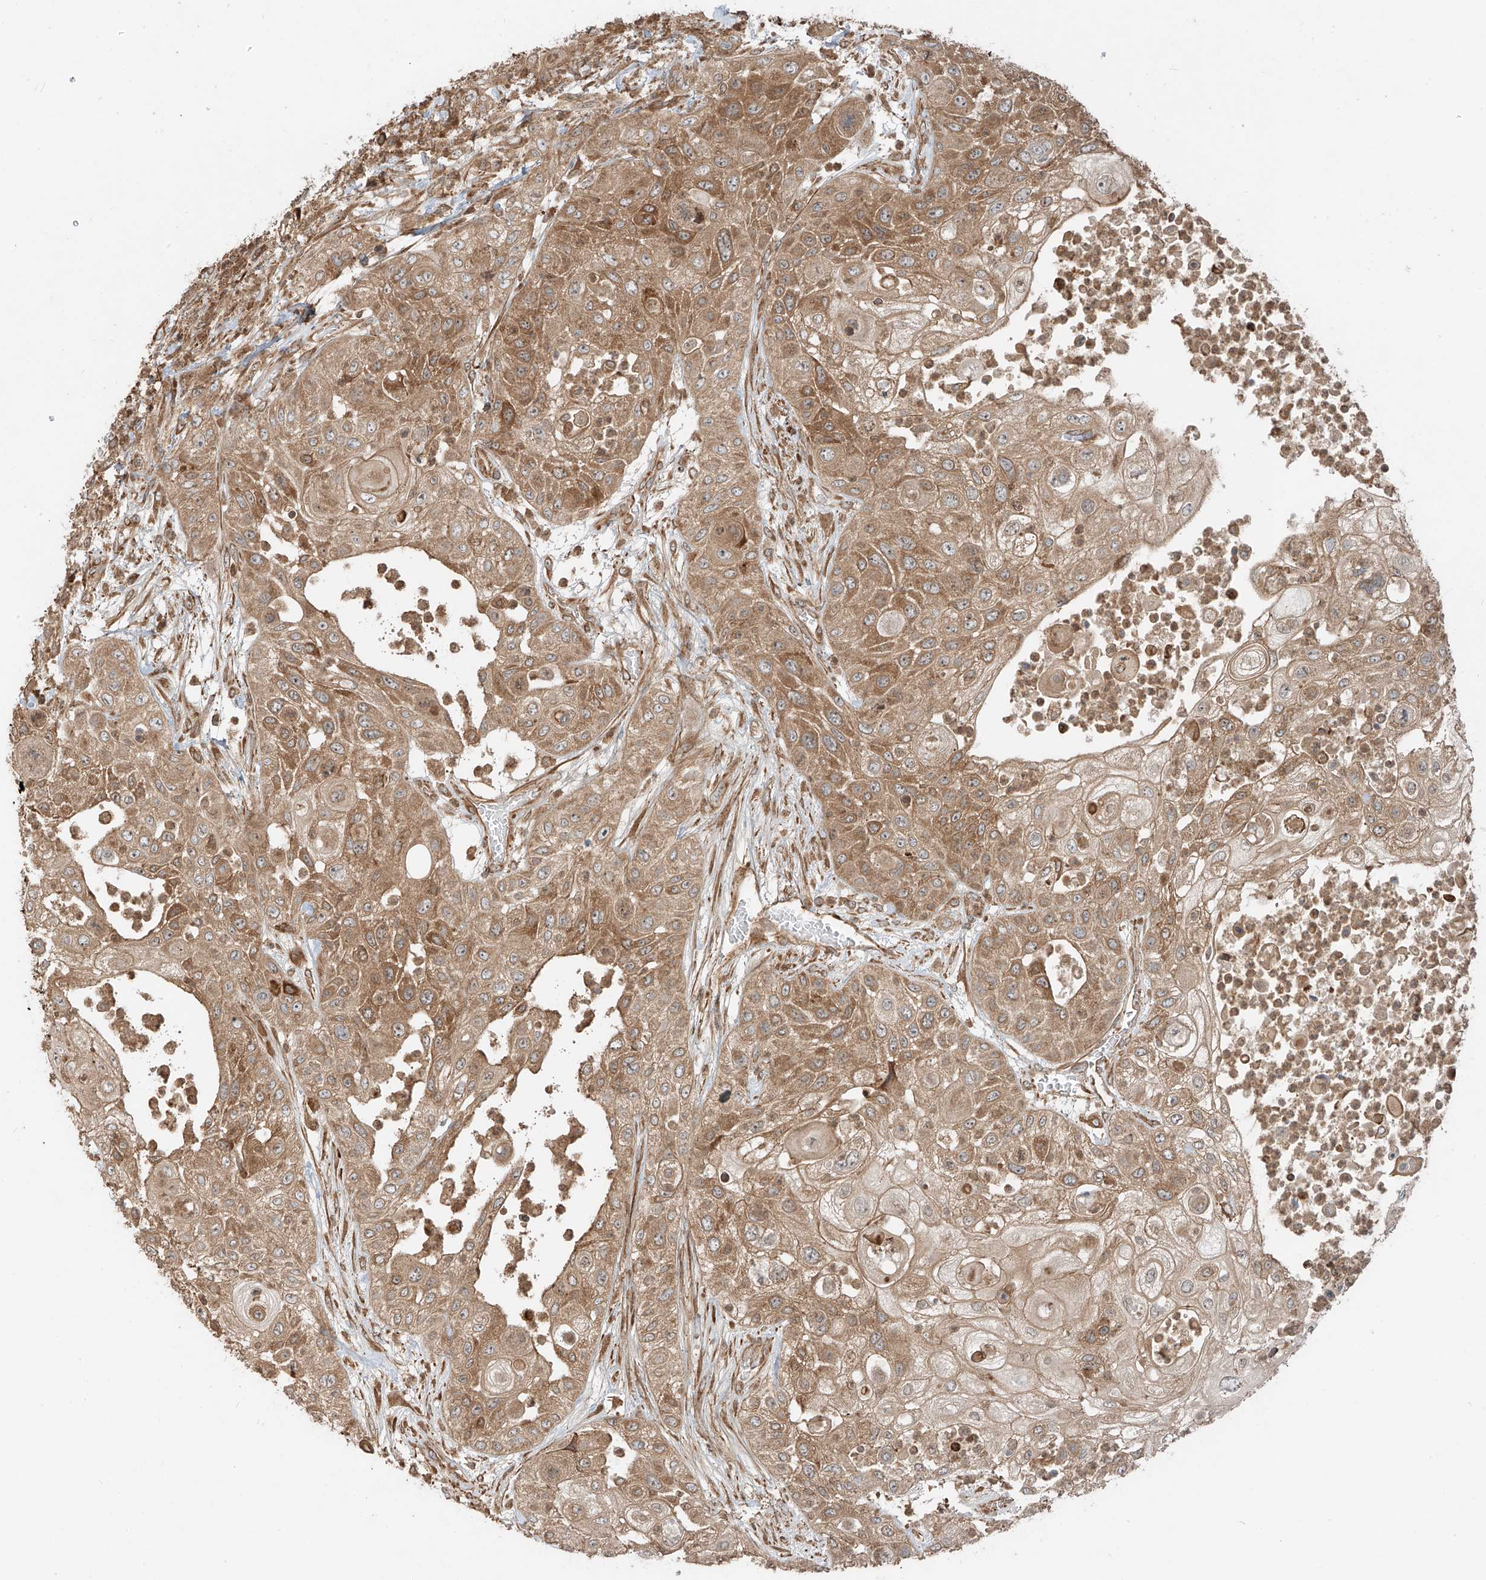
{"staining": {"intensity": "moderate", "quantity": ">75%", "location": "cytoplasmic/membranous"}, "tissue": "urothelial cancer", "cell_type": "Tumor cells", "image_type": "cancer", "snomed": [{"axis": "morphology", "description": "Urothelial carcinoma, High grade"}, {"axis": "topography", "description": "Urinary bladder"}], "caption": "Immunohistochemical staining of human urothelial cancer shows moderate cytoplasmic/membranous protein staining in about >75% of tumor cells. The protein of interest is stained brown, and the nuclei are stained in blue (DAB (3,3'-diaminobenzidine) IHC with brightfield microscopy, high magnification).", "gene": "ANKZF1", "patient": {"sex": "female", "age": 79}}